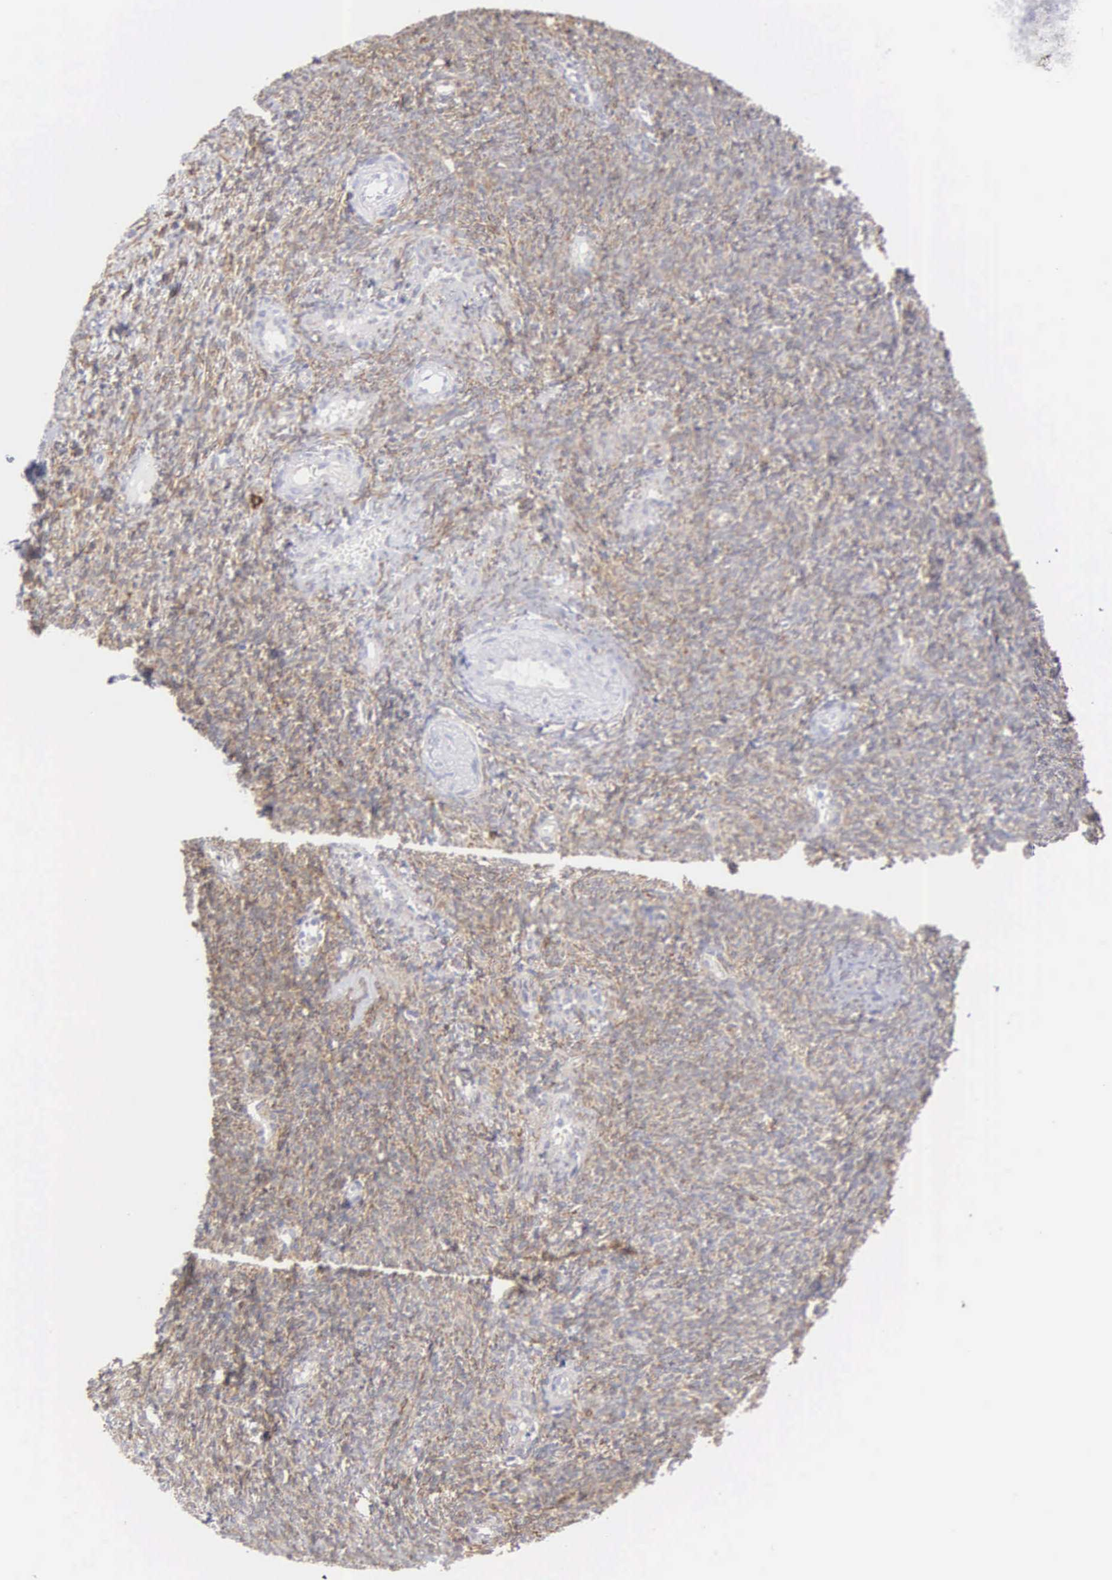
{"staining": {"intensity": "negative", "quantity": "none", "location": "none"}, "tissue": "ovary", "cell_type": "Follicle cells", "image_type": "normal", "snomed": [{"axis": "morphology", "description": "Normal tissue, NOS"}, {"axis": "topography", "description": "Ovary"}], "caption": "Immunohistochemistry image of unremarkable human ovary stained for a protein (brown), which exhibits no positivity in follicle cells.", "gene": "LIN52", "patient": {"sex": "female", "age": 32}}